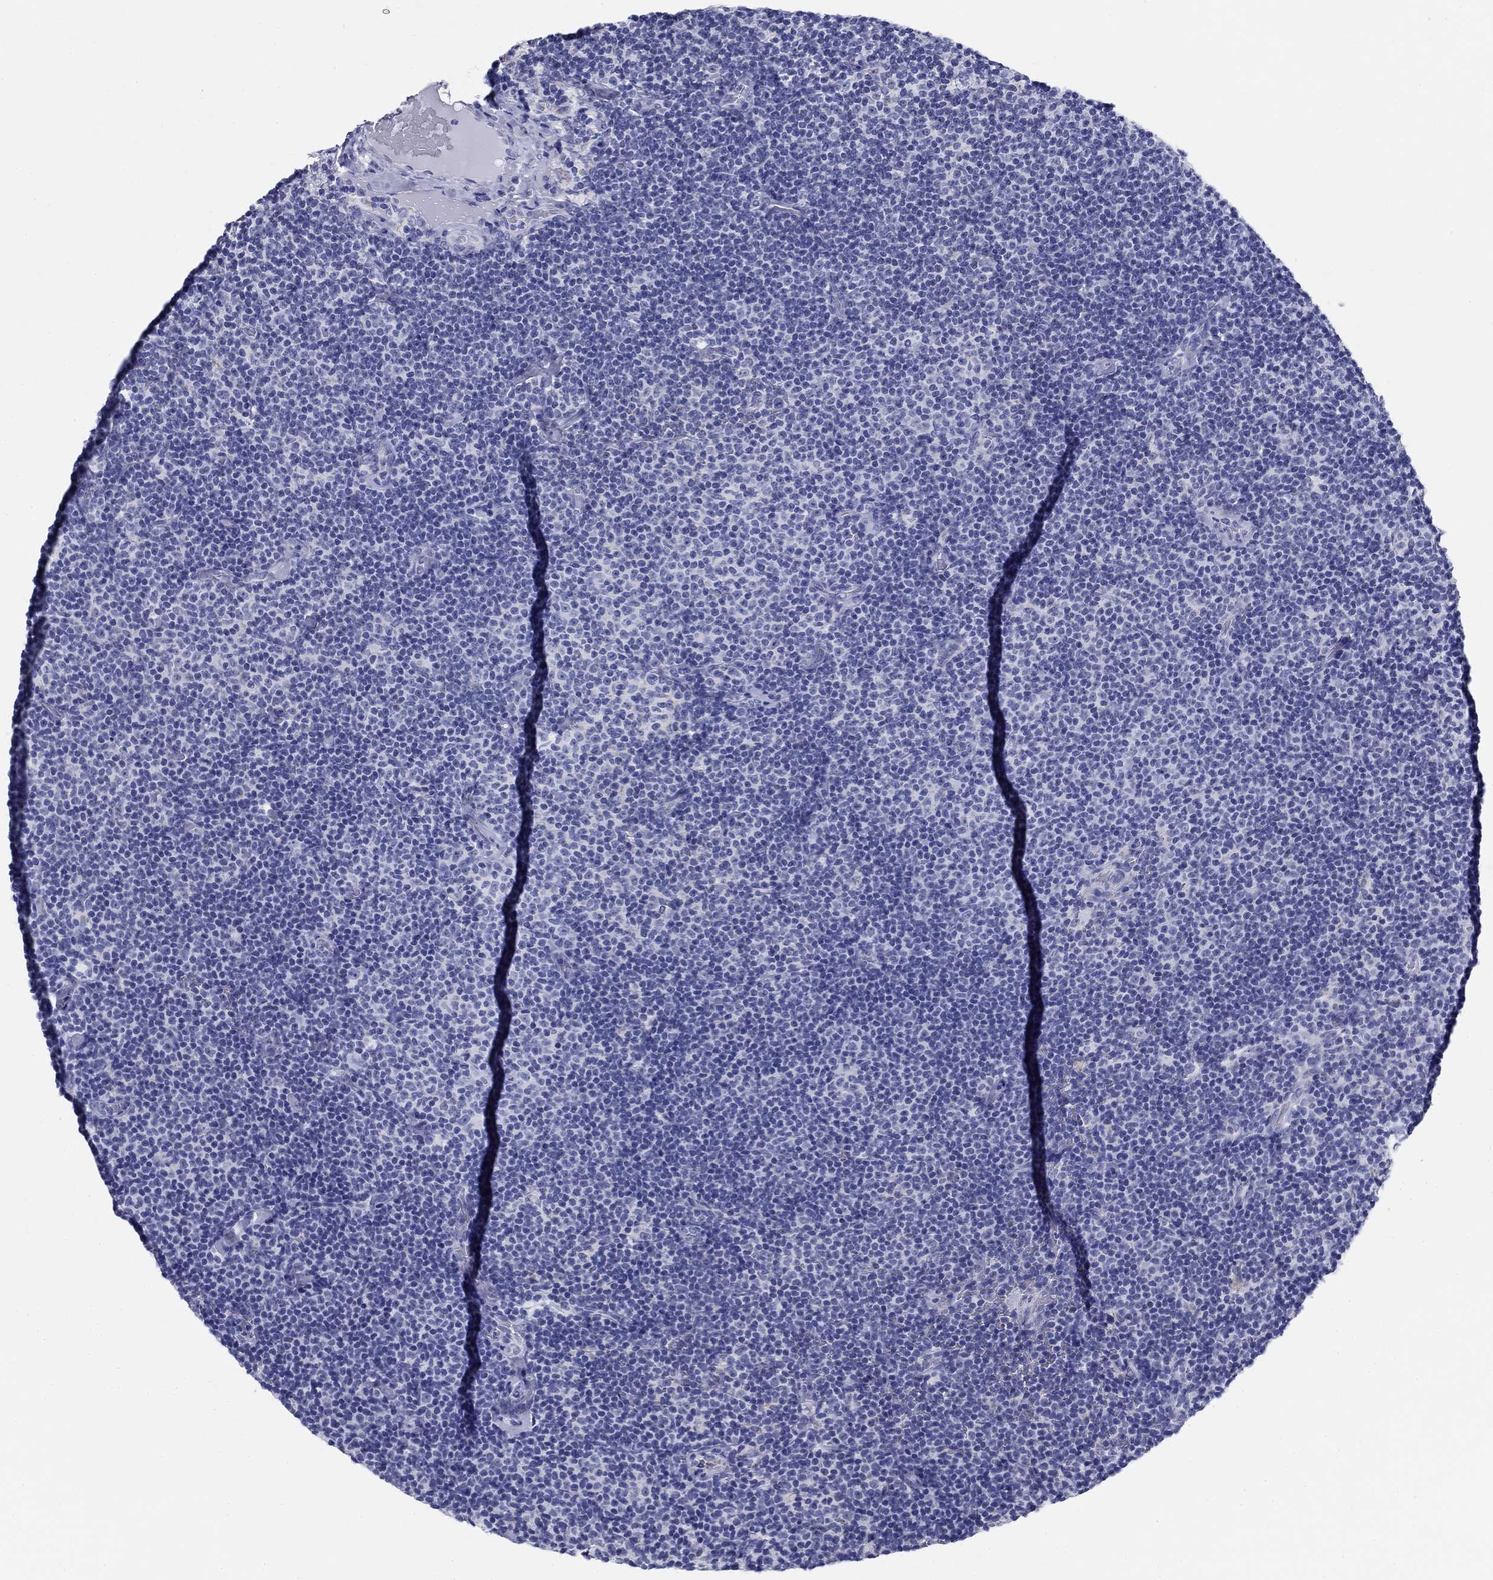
{"staining": {"intensity": "negative", "quantity": "none", "location": "none"}, "tissue": "lymphoma", "cell_type": "Tumor cells", "image_type": "cancer", "snomed": [{"axis": "morphology", "description": "Malignant lymphoma, non-Hodgkin's type, Low grade"}, {"axis": "topography", "description": "Lymph node"}], "caption": "This is a histopathology image of IHC staining of lymphoma, which shows no positivity in tumor cells.", "gene": "UPB1", "patient": {"sex": "male", "age": 81}}